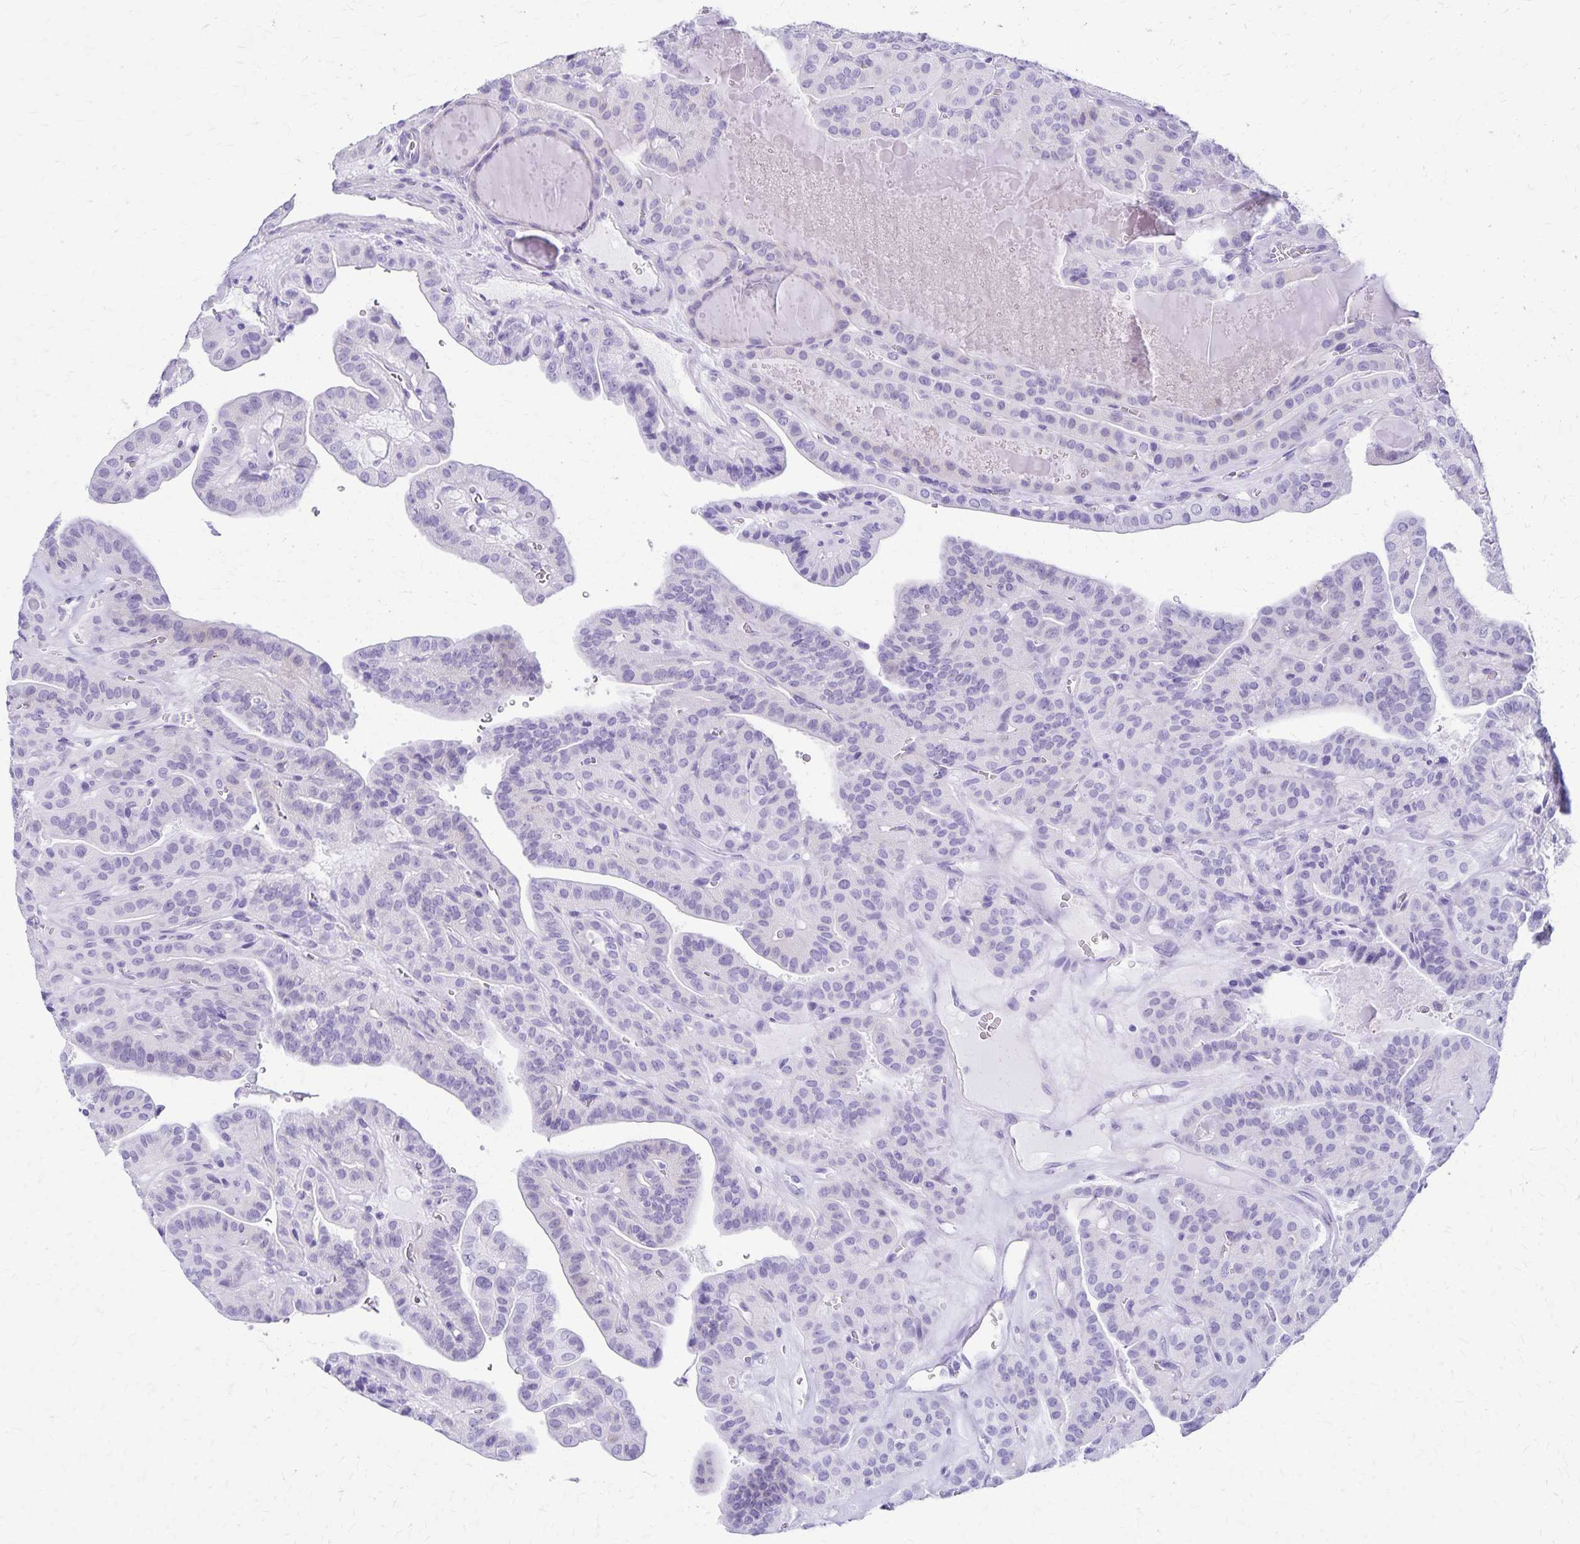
{"staining": {"intensity": "negative", "quantity": "none", "location": "none"}, "tissue": "thyroid cancer", "cell_type": "Tumor cells", "image_type": "cancer", "snomed": [{"axis": "morphology", "description": "Papillary adenocarcinoma, NOS"}, {"axis": "topography", "description": "Thyroid gland"}], "caption": "Tumor cells show no significant staining in thyroid cancer. (DAB immunohistochemistry (IHC) visualized using brightfield microscopy, high magnification).", "gene": "DEFA5", "patient": {"sex": "male", "age": 52}}